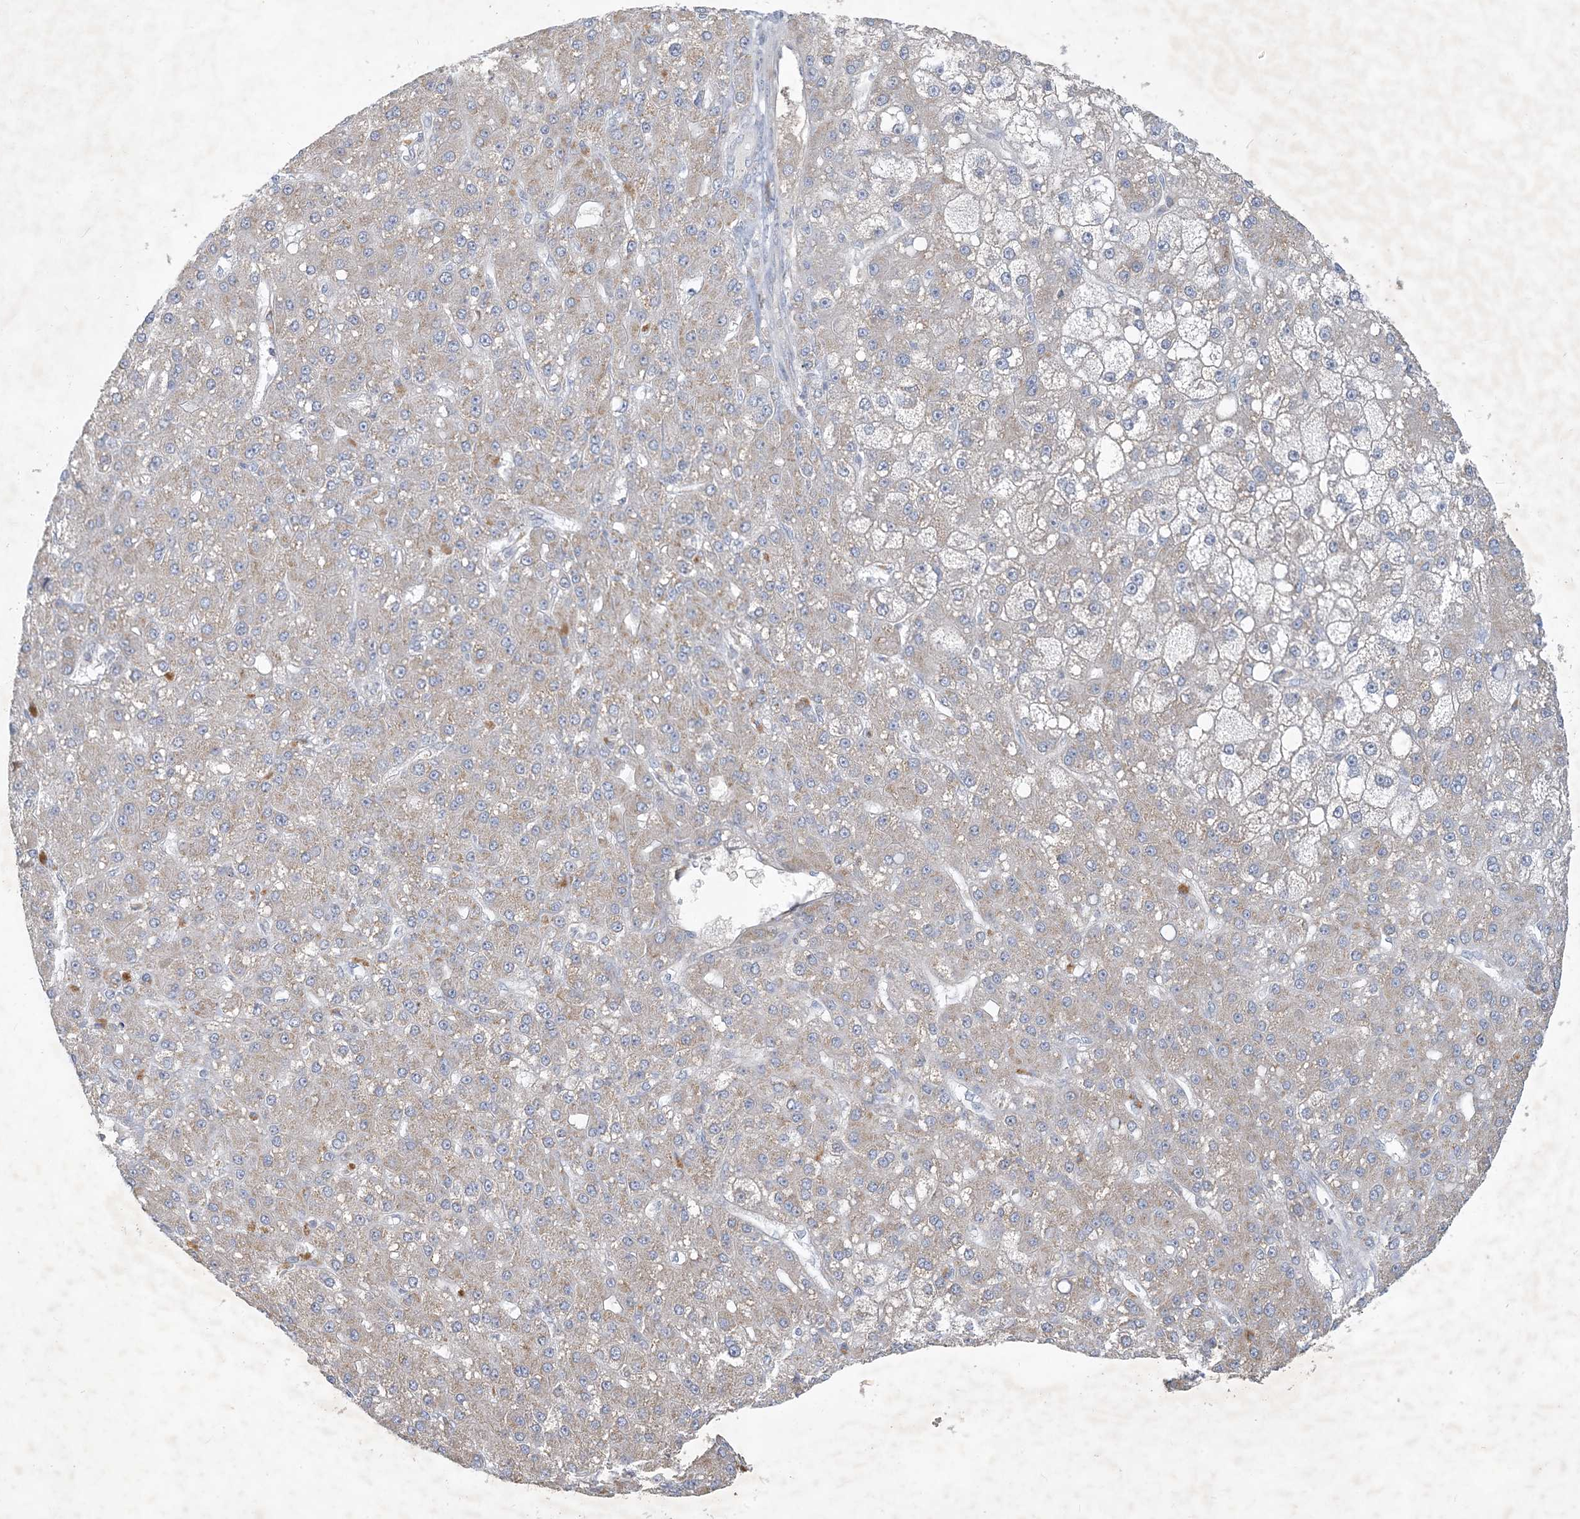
{"staining": {"intensity": "weak", "quantity": "25%-75%", "location": "cytoplasmic/membranous"}, "tissue": "liver cancer", "cell_type": "Tumor cells", "image_type": "cancer", "snomed": [{"axis": "morphology", "description": "Carcinoma, Hepatocellular, NOS"}, {"axis": "topography", "description": "Liver"}], "caption": "Approximately 25%-75% of tumor cells in human liver hepatocellular carcinoma demonstrate weak cytoplasmic/membranous protein expression as visualized by brown immunohistochemical staining.", "gene": "CCDC14", "patient": {"sex": "male", "age": 67}}